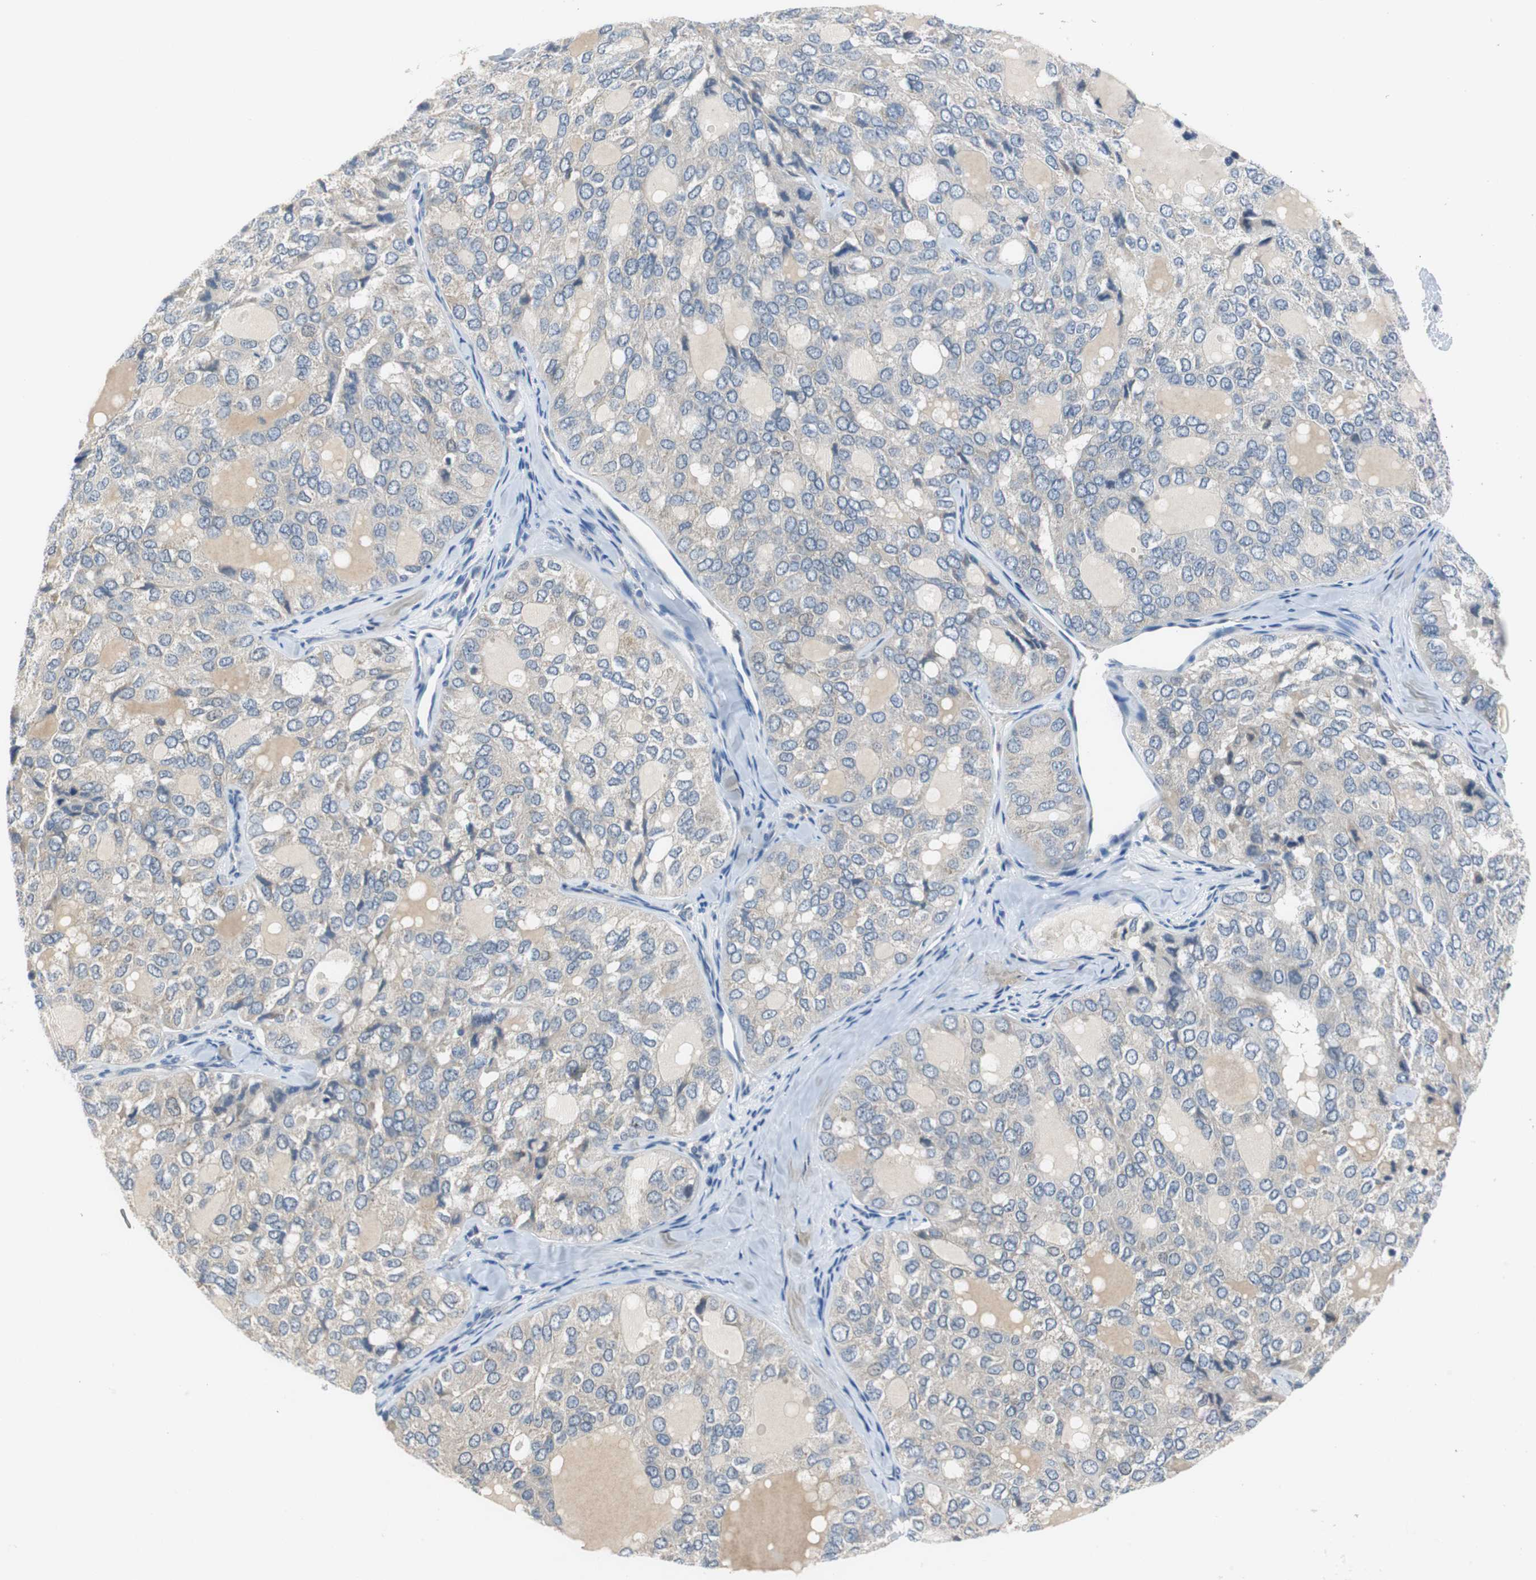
{"staining": {"intensity": "weak", "quantity": "25%-75%", "location": "cytoplasmic/membranous"}, "tissue": "thyroid cancer", "cell_type": "Tumor cells", "image_type": "cancer", "snomed": [{"axis": "morphology", "description": "Follicular adenoma carcinoma, NOS"}, {"axis": "topography", "description": "Thyroid gland"}], "caption": "Follicular adenoma carcinoma (thyroid) stained with immunohistochemistry demonstrates weak cytoplasmic/membranous positivity in approximately 25%-75% of tumor cells.", "gene": "FADS2", "patient": {"sex": "male", "age": 75}}